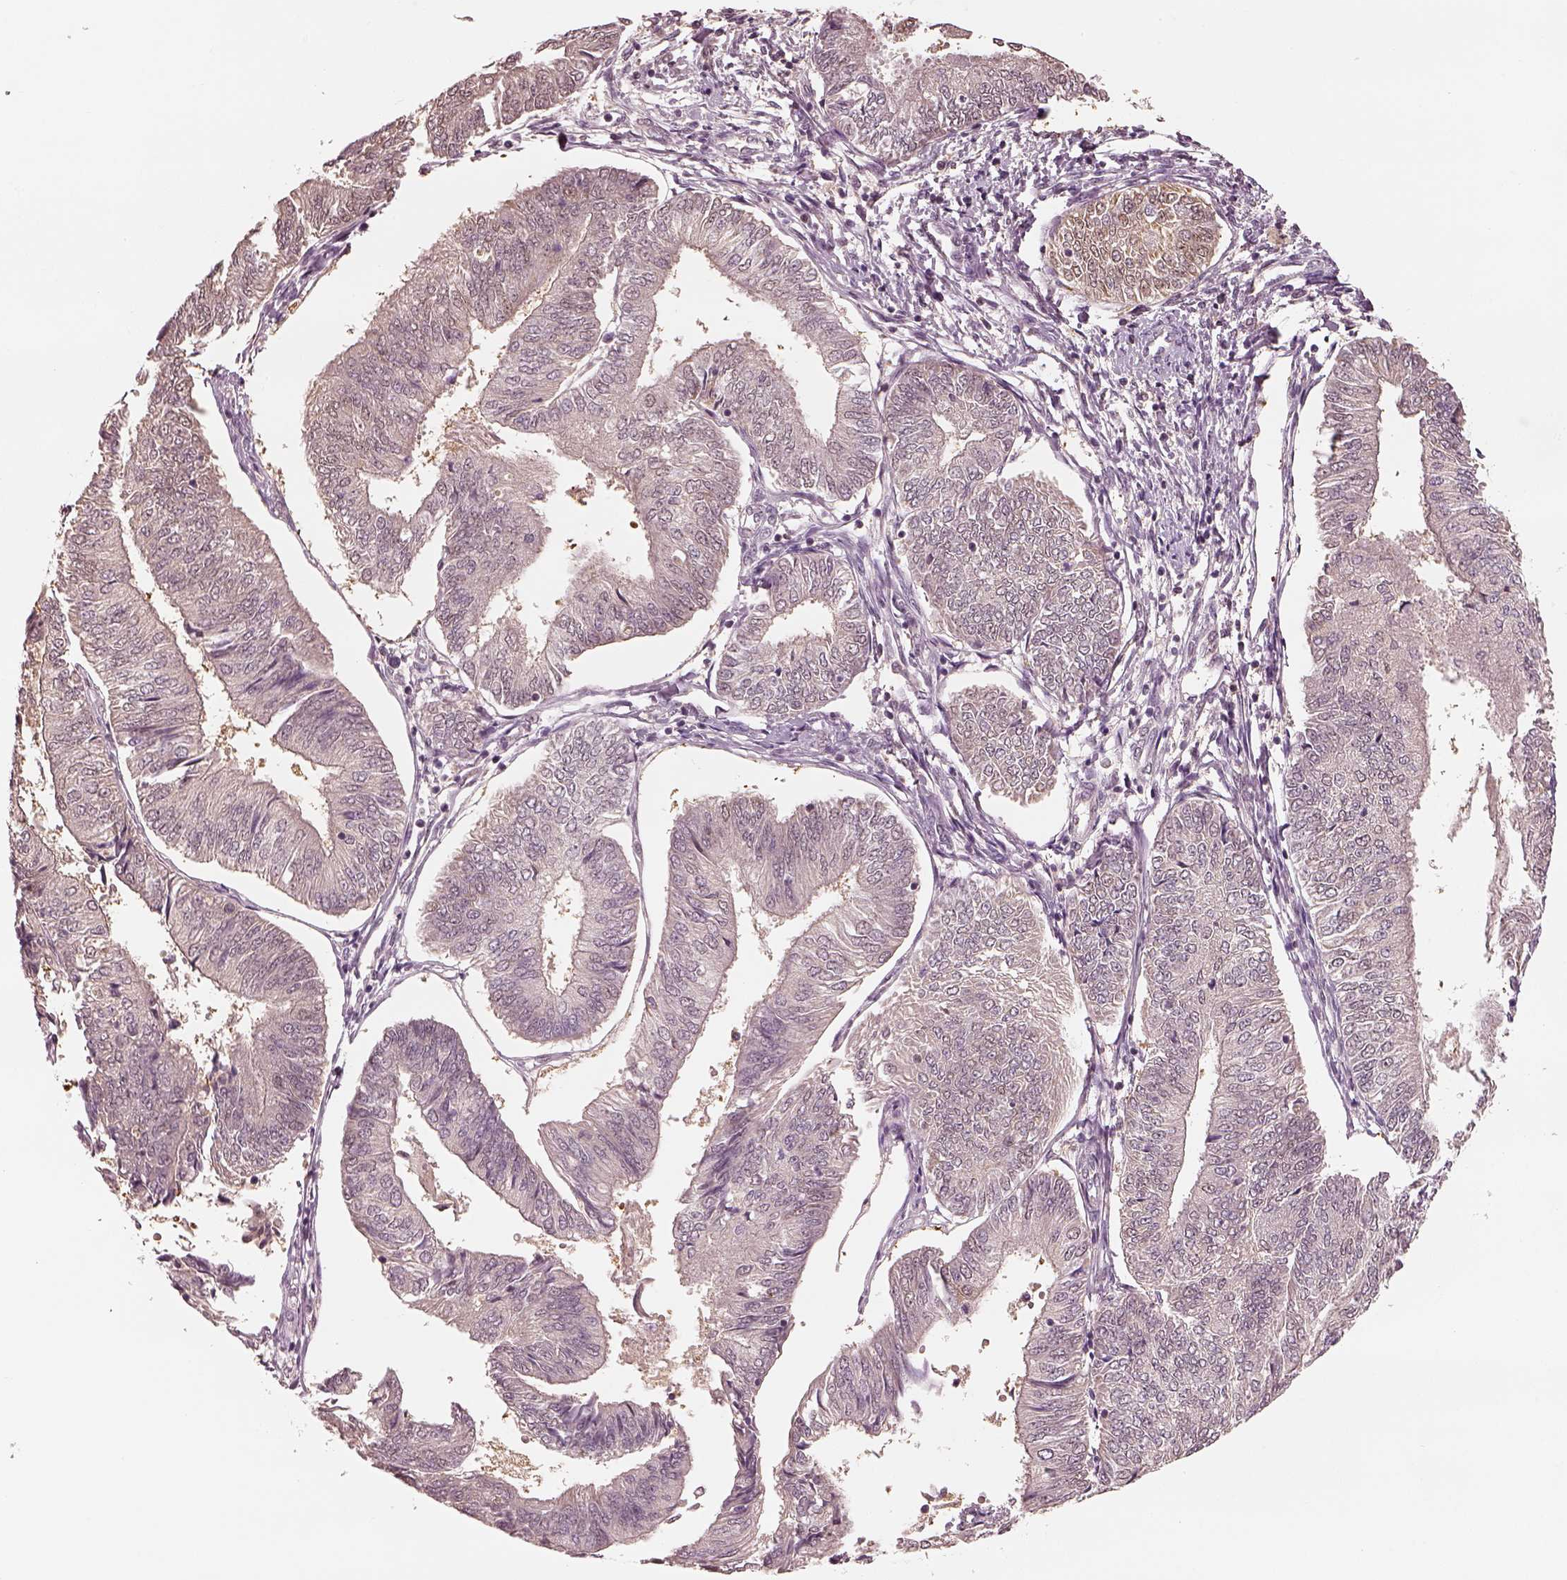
{"staining": {"intensity": "weak", "quantity": "25%-75%", "location": "cytoplasmic/membranous"}, "tissue": "endometrial cancer", "cell_type": "Tumor cells", "image_type": "cancer", "snomed": [{"axis": "morphology", "description": "Adenocarcinoma, NOS"}, {"axis": "topography", "description": "Endometrium"}], "caption": "The image demonstrates staining of endometrial cancer (adenocarcinoma), revealing weak cytoplasmic/membranous protein positivity (brown color) within tumor cells.", "gene": "EGR4", "patient": {"sex": "female", "age": 58}}